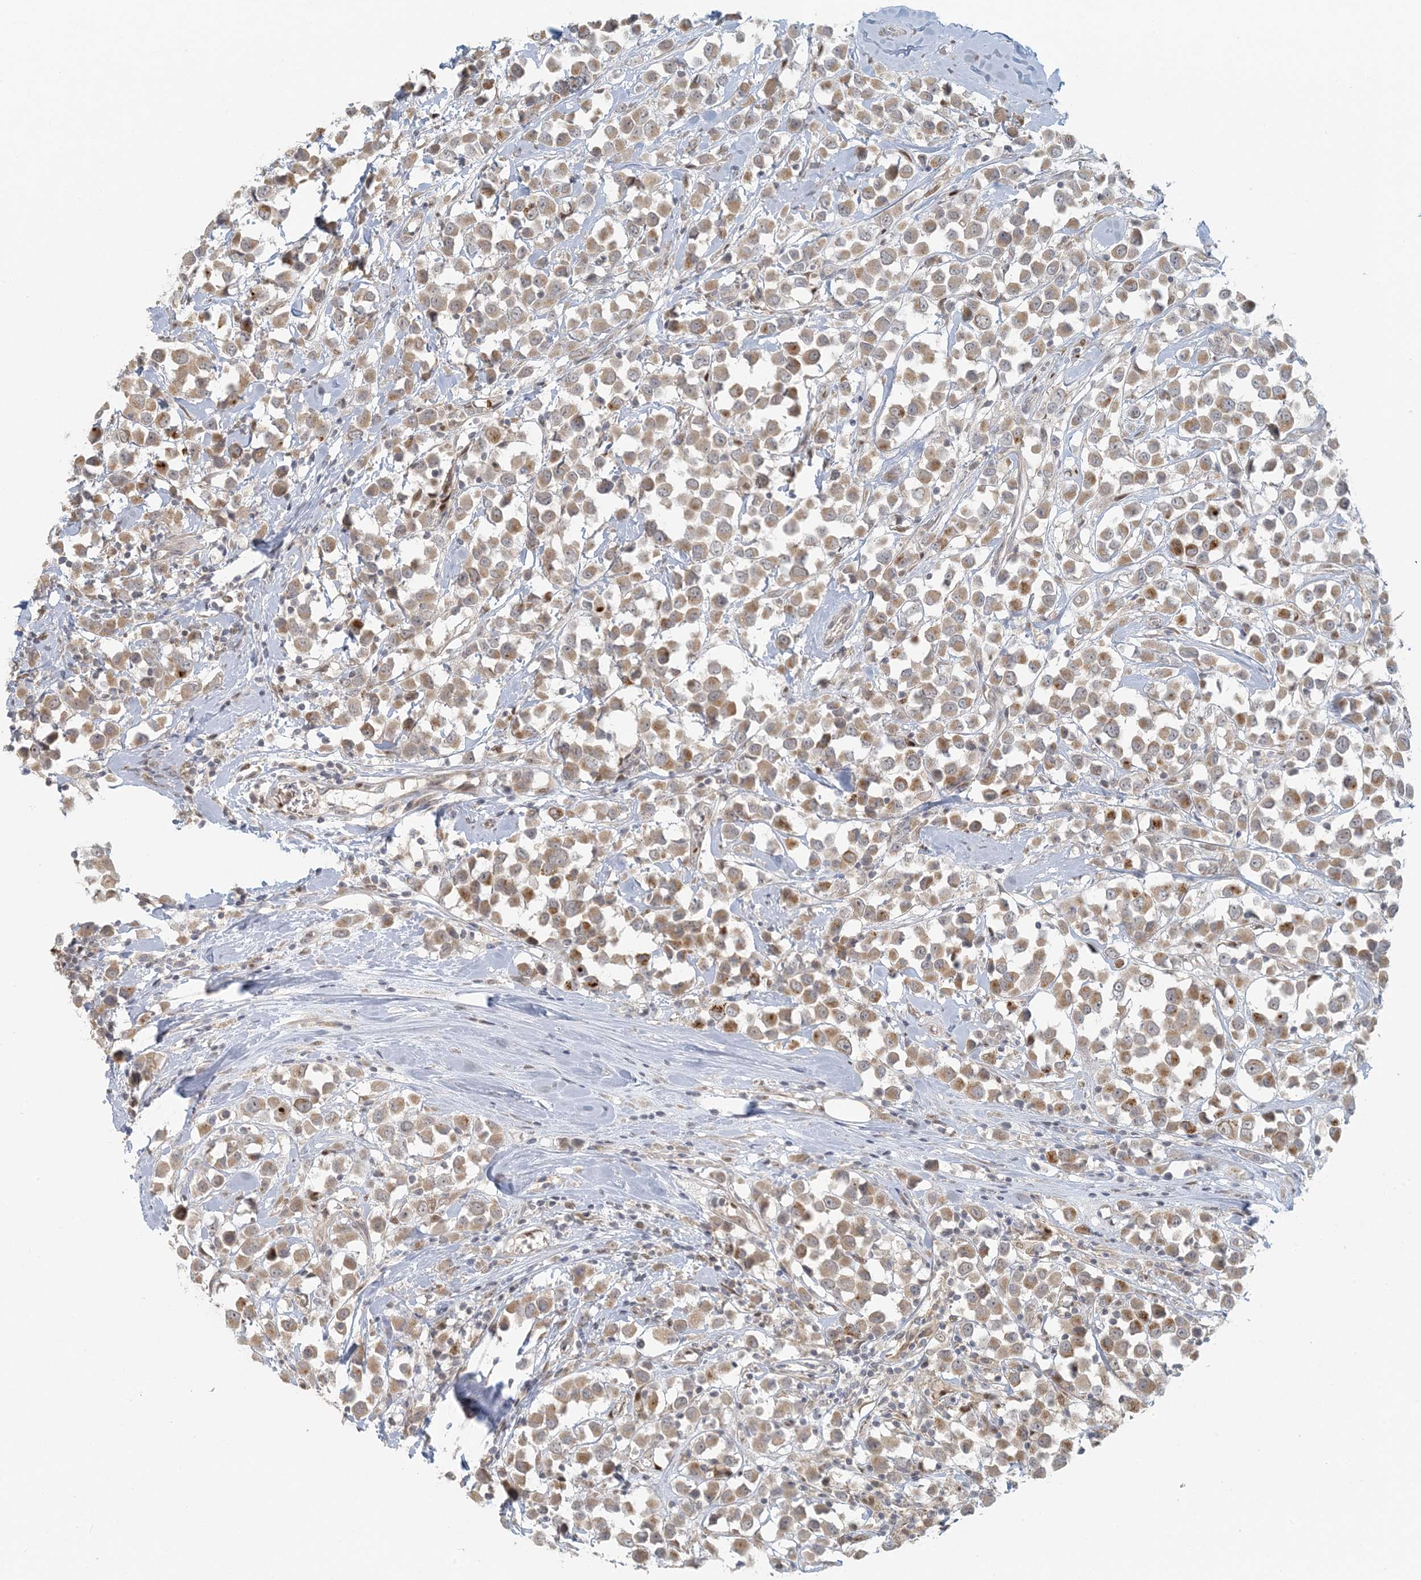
{"staining": {"intensity": "moderate", "quantity": ">75%", "location": "cytoplasmic/membranous"}, "tissue": "breast cancer", "cell_type": "Tumor cells", "image_type": "cancer", "snomed": [{"axis": "morphology", "description": "Duct carcinoma"}, {"axis": "topography", "description": "Breast"}], "caption": "Immunohistochemical staining of breast intraductal carcinoma demonstrates medium levels of moderate cytoplasmic/membranous positivity in approximately >75% of tumor cells.", "gene": "CTDNEP1", "patient": {"sex": "female", "age": 61}}